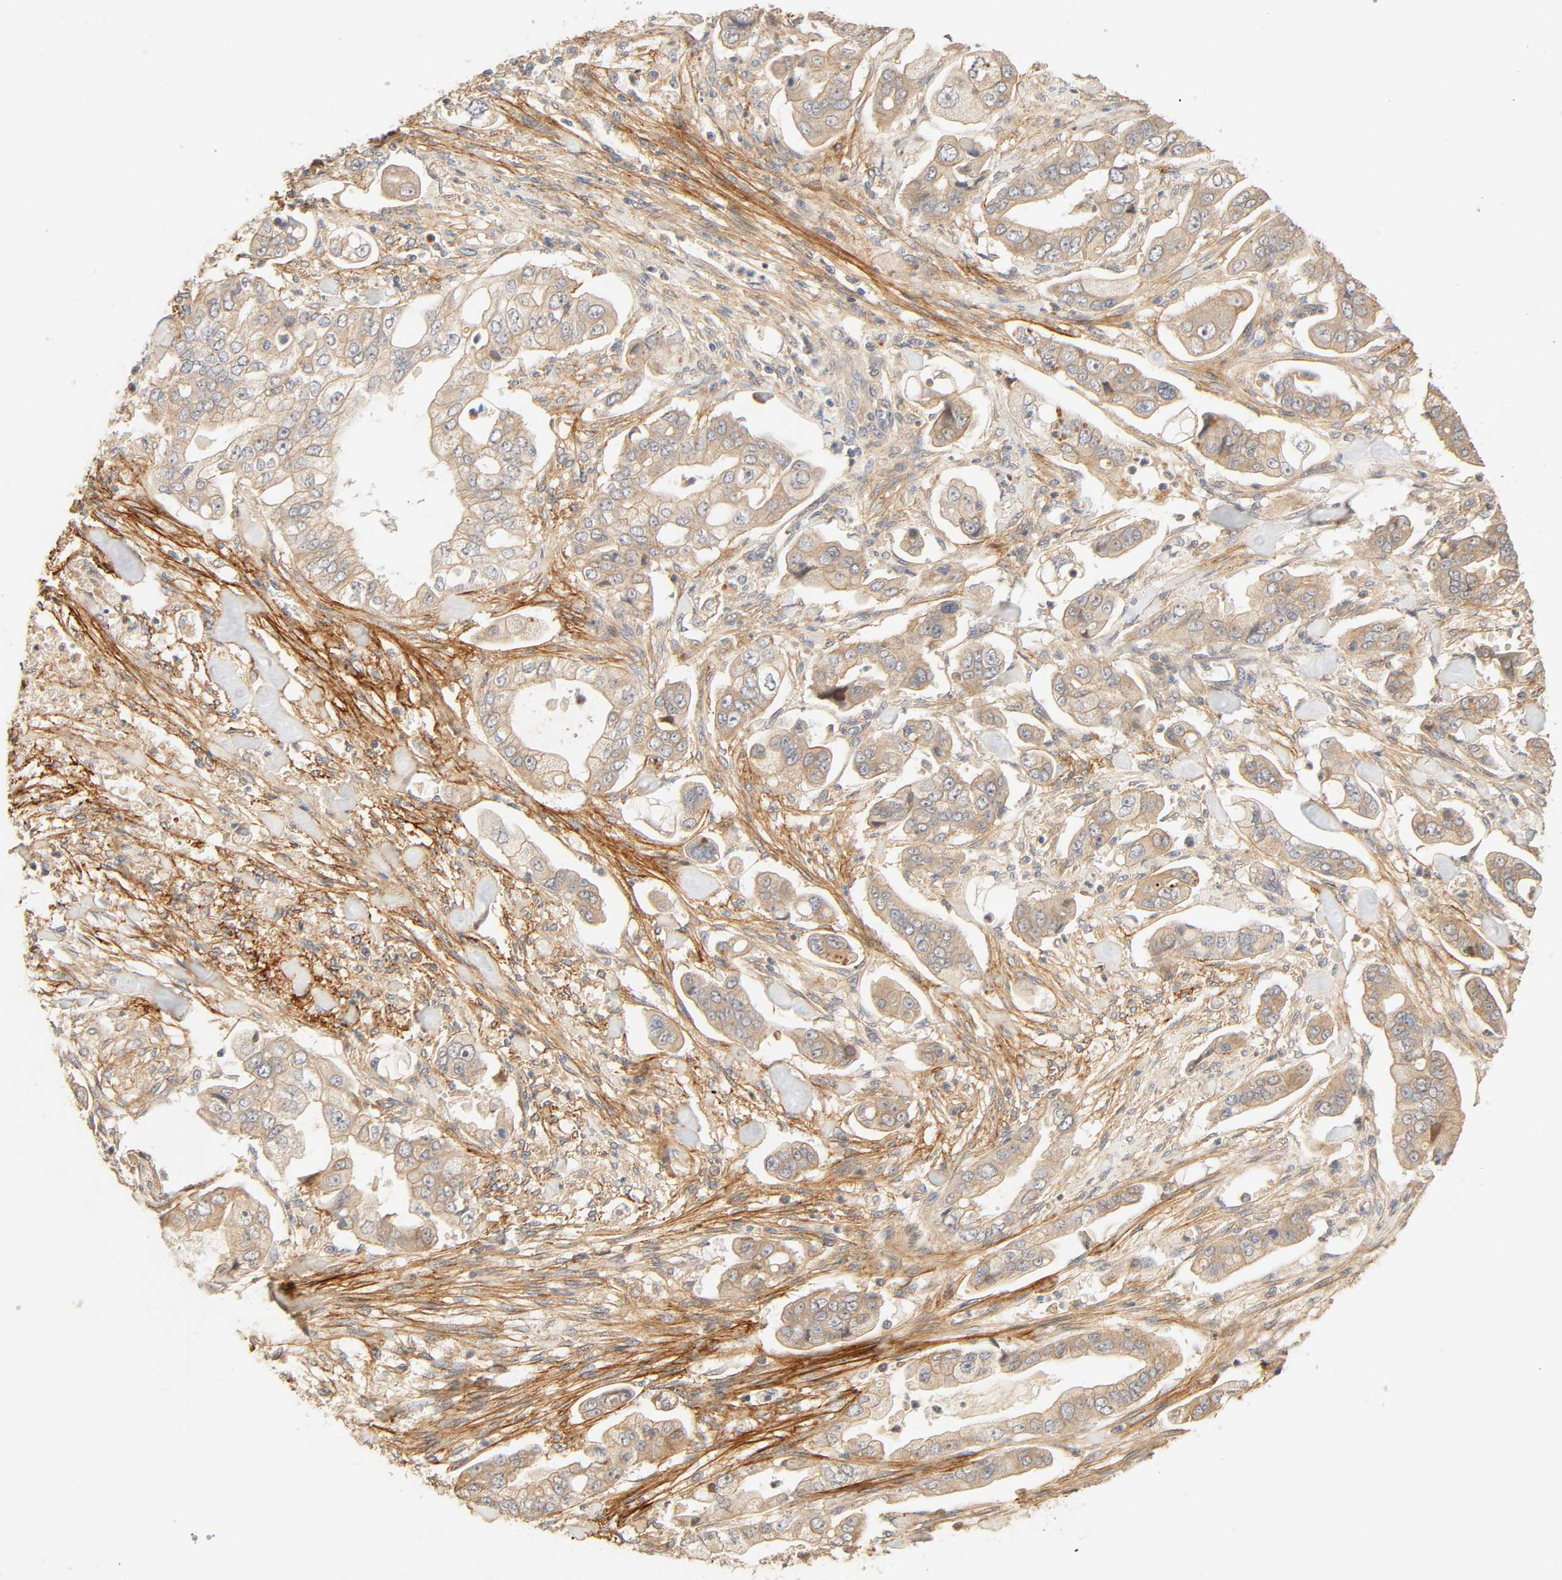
{"staining": {"intensity": "moderate", "quantity": ">75%", "location": "cytoplasmic/membranous"}, "tissue": "stomach cancer", "cell_type": "Tumor cells", "image_type": "cancer", "snomed": [{"axis": "morphology", "description": "Adenocarcinoma, NOS"}, {"axis": "topography", "description": "Stomach"}], "caption": "Tumor cells reveal medium levels of moderate cytoplasmic/membranous staining in approximately >75% of cells in stomach adenocarcinoma.", "gene": "CACNA1G", "patient": {"sex": "male", "age": 62}}